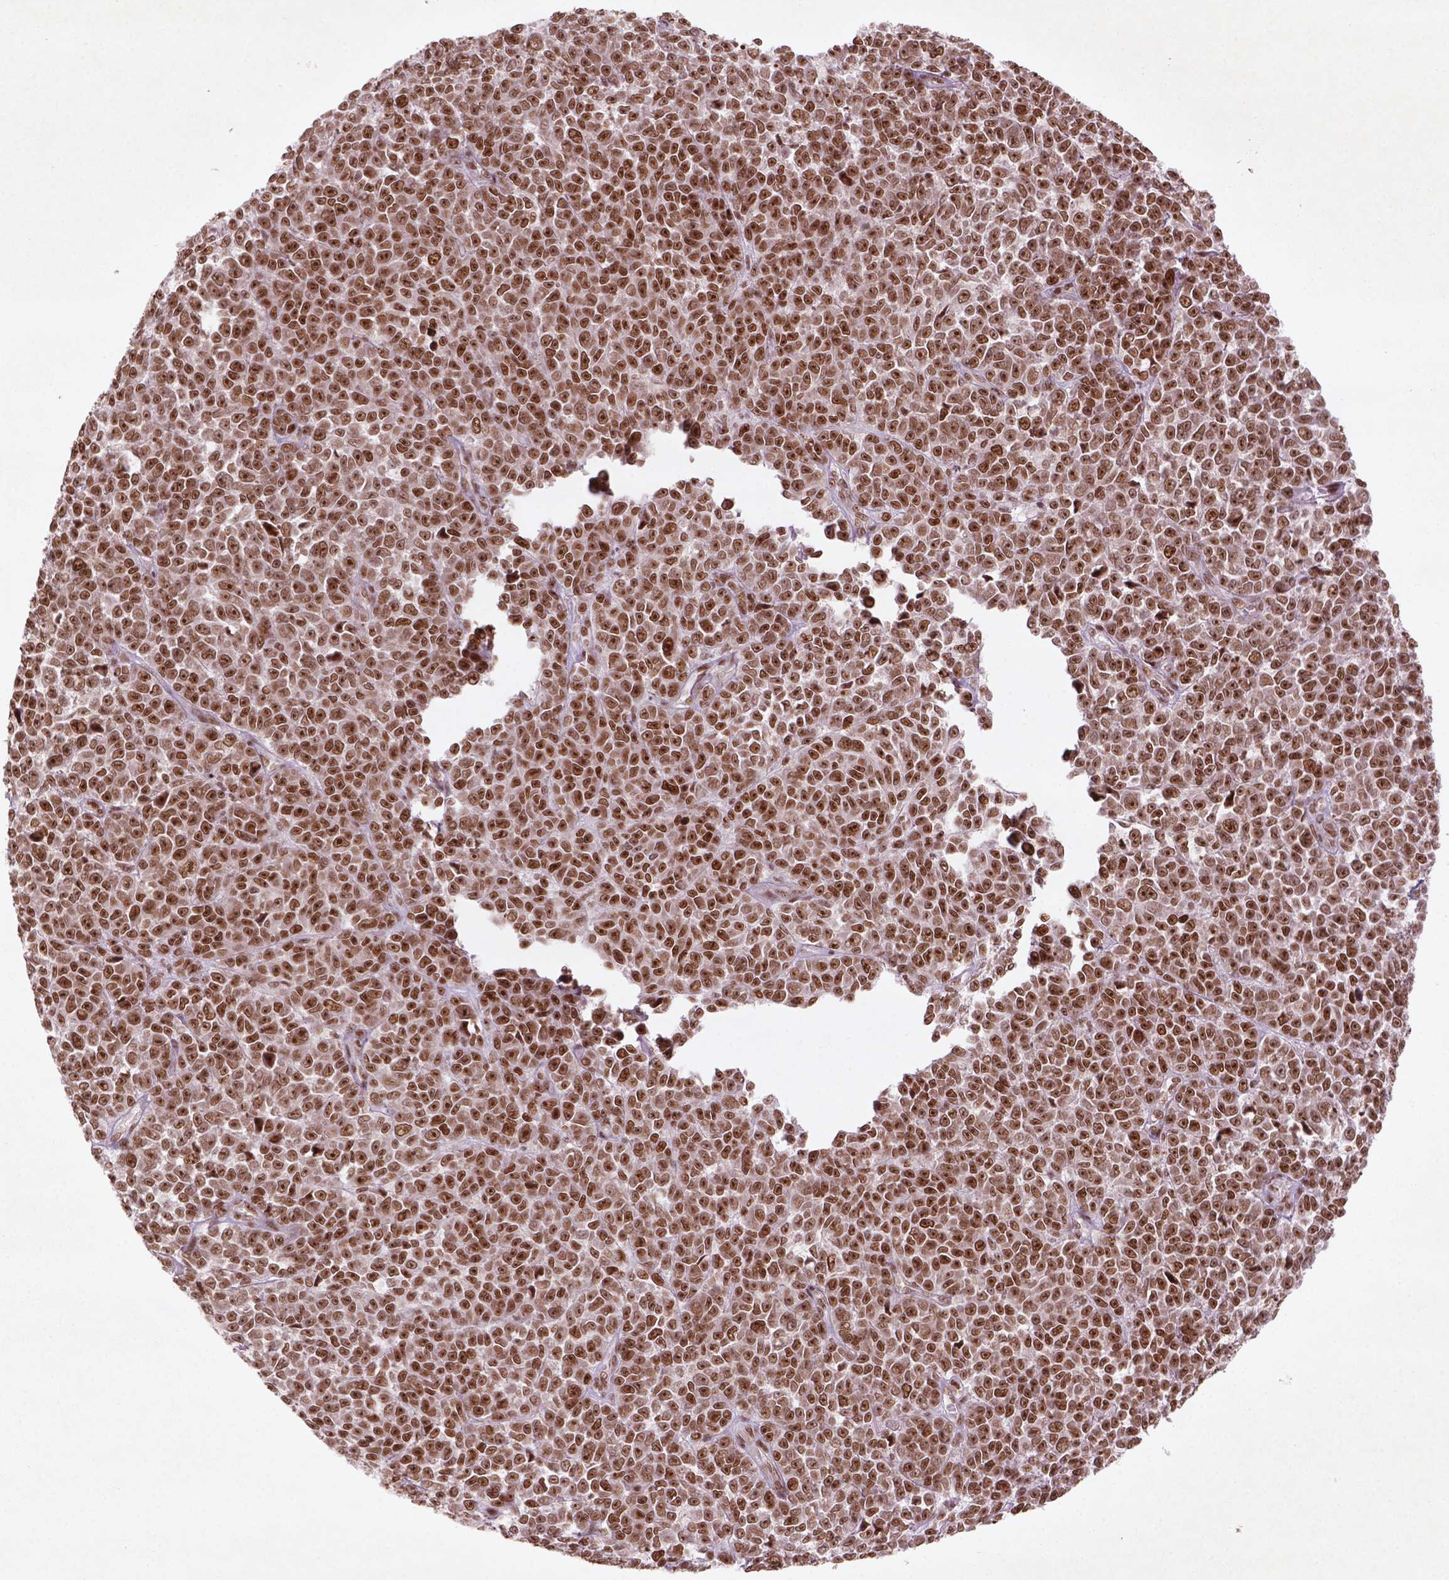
{"staining": {"intensity": "strong", "quantity": ">75%", "location": "nuclear"}, "tissue": "melanoma", "cell_type": "Tumor cells", "image_type": "cancer", "snomed": [{"axis": "morphology", "description": "Malignant melanoma, NOS"}, {"axis": "topography", "description": "Skin"}], "caption": "High-power microscopy captured an immunohistochemistry image of malignant melanoma, revealing strong nuclear positivity in about >75% of tumor cells.", "gene": "HMG20B", "patient": {"sex": "female", "age": 95}}